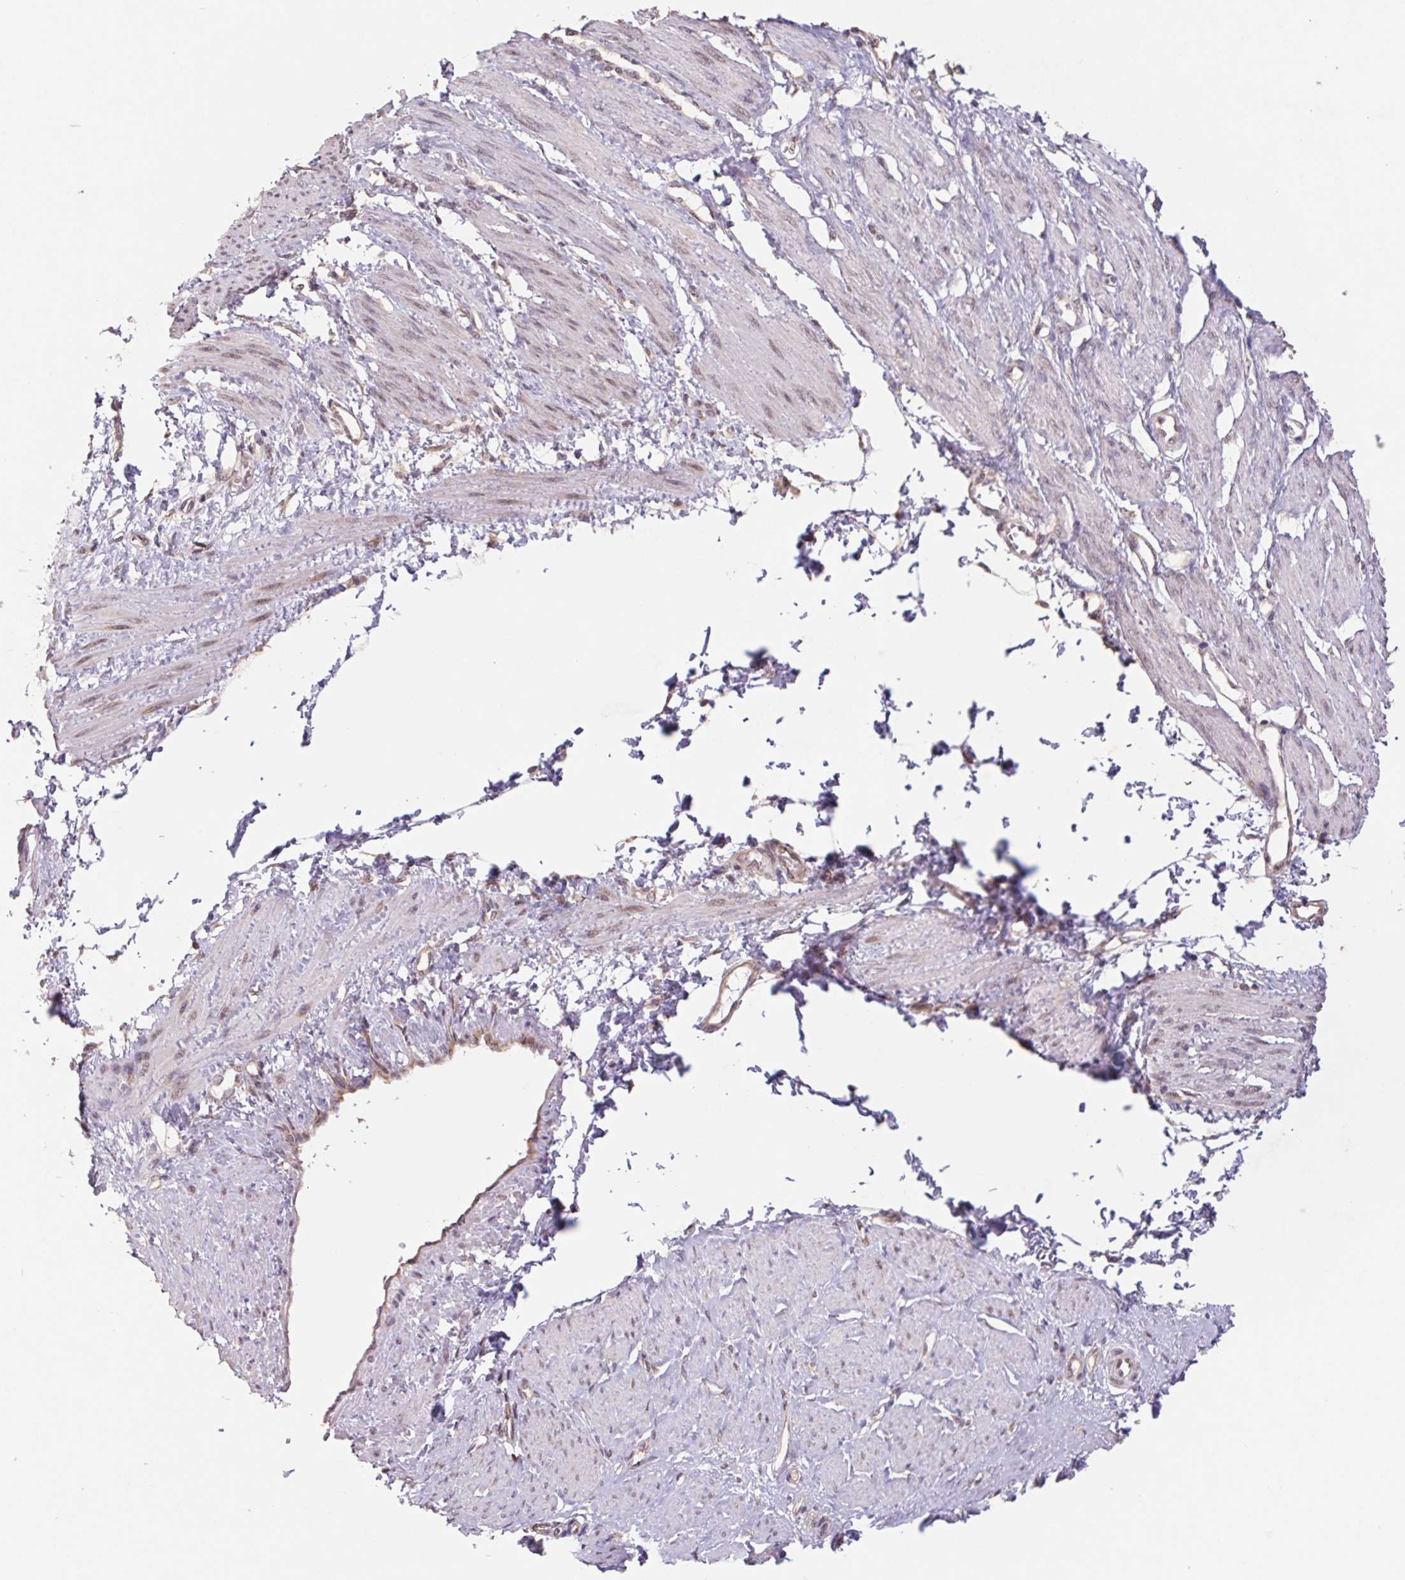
{"staining": {"intensity": "negative", "quantity": "none", "location": "none"}, "tissue": "smooth muscle", "cell_type": "Smooth muscle cells", "image_type": "normal", "snomed": [{"axis": "morphology", "description": "Normal tissue, NOS"}, {"axis": "topography", "description": "Smooth muscle"}, {"axis": "topography", "description": "Uterus"}], "caption": "Histopathology image shows no protein expression in smooth muscle cells of normal smooth muscle.", "gene": "RPL27A", "patient": {"sex": "female", "age": 39}}